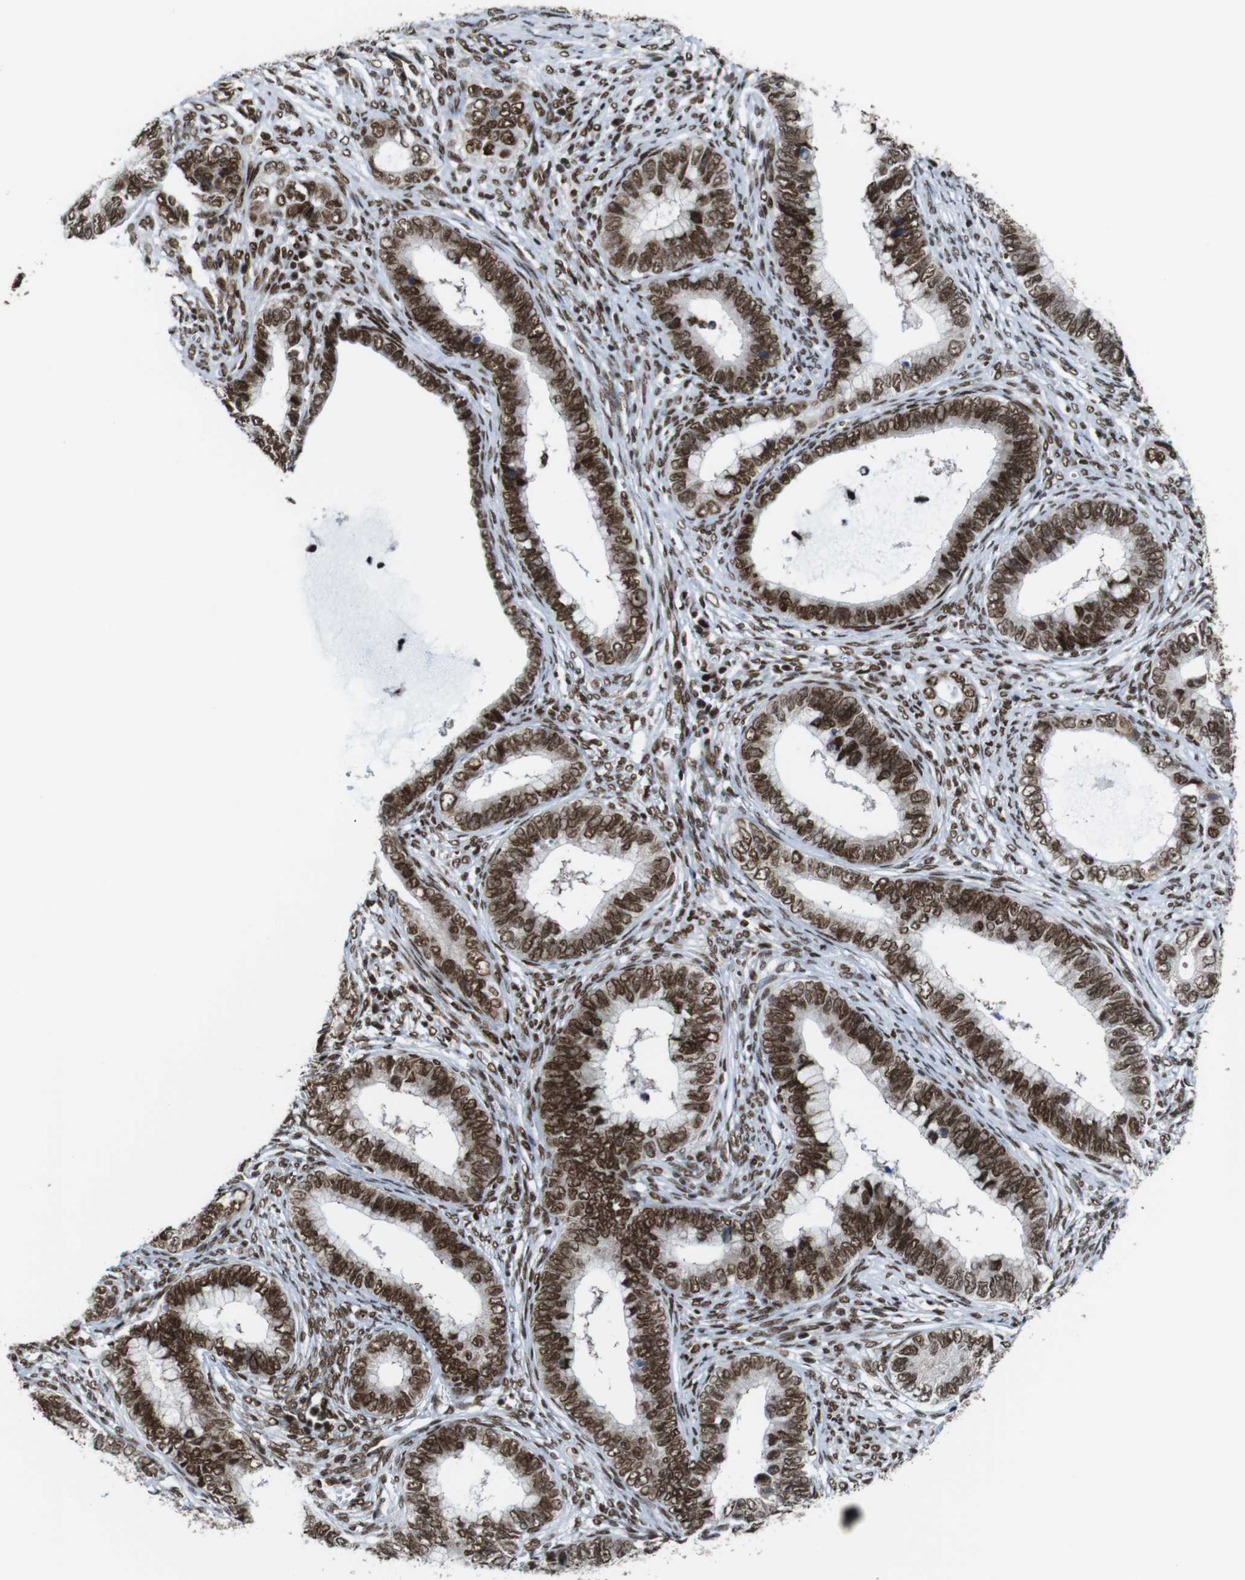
{"staining": {"intensity": "strong", "quantity": ">75%", "location": "nuclear"}, "tissue": "cervical cancer", "cell_type": "Tumor cells", "image_type": "cancer", "snomed": [{"axis": "morphology", "description": "Adenocarcinoma, NOS"}, {"axis": "topography", "description": "Cervix"}], "caption": "A brown stain highlights strong nuclear expression of a protein in cervical cancer (adenocarcinoma) tumor cells.", "gene": "ROMO1", "patient": {"sex": "female", "age": 44}}